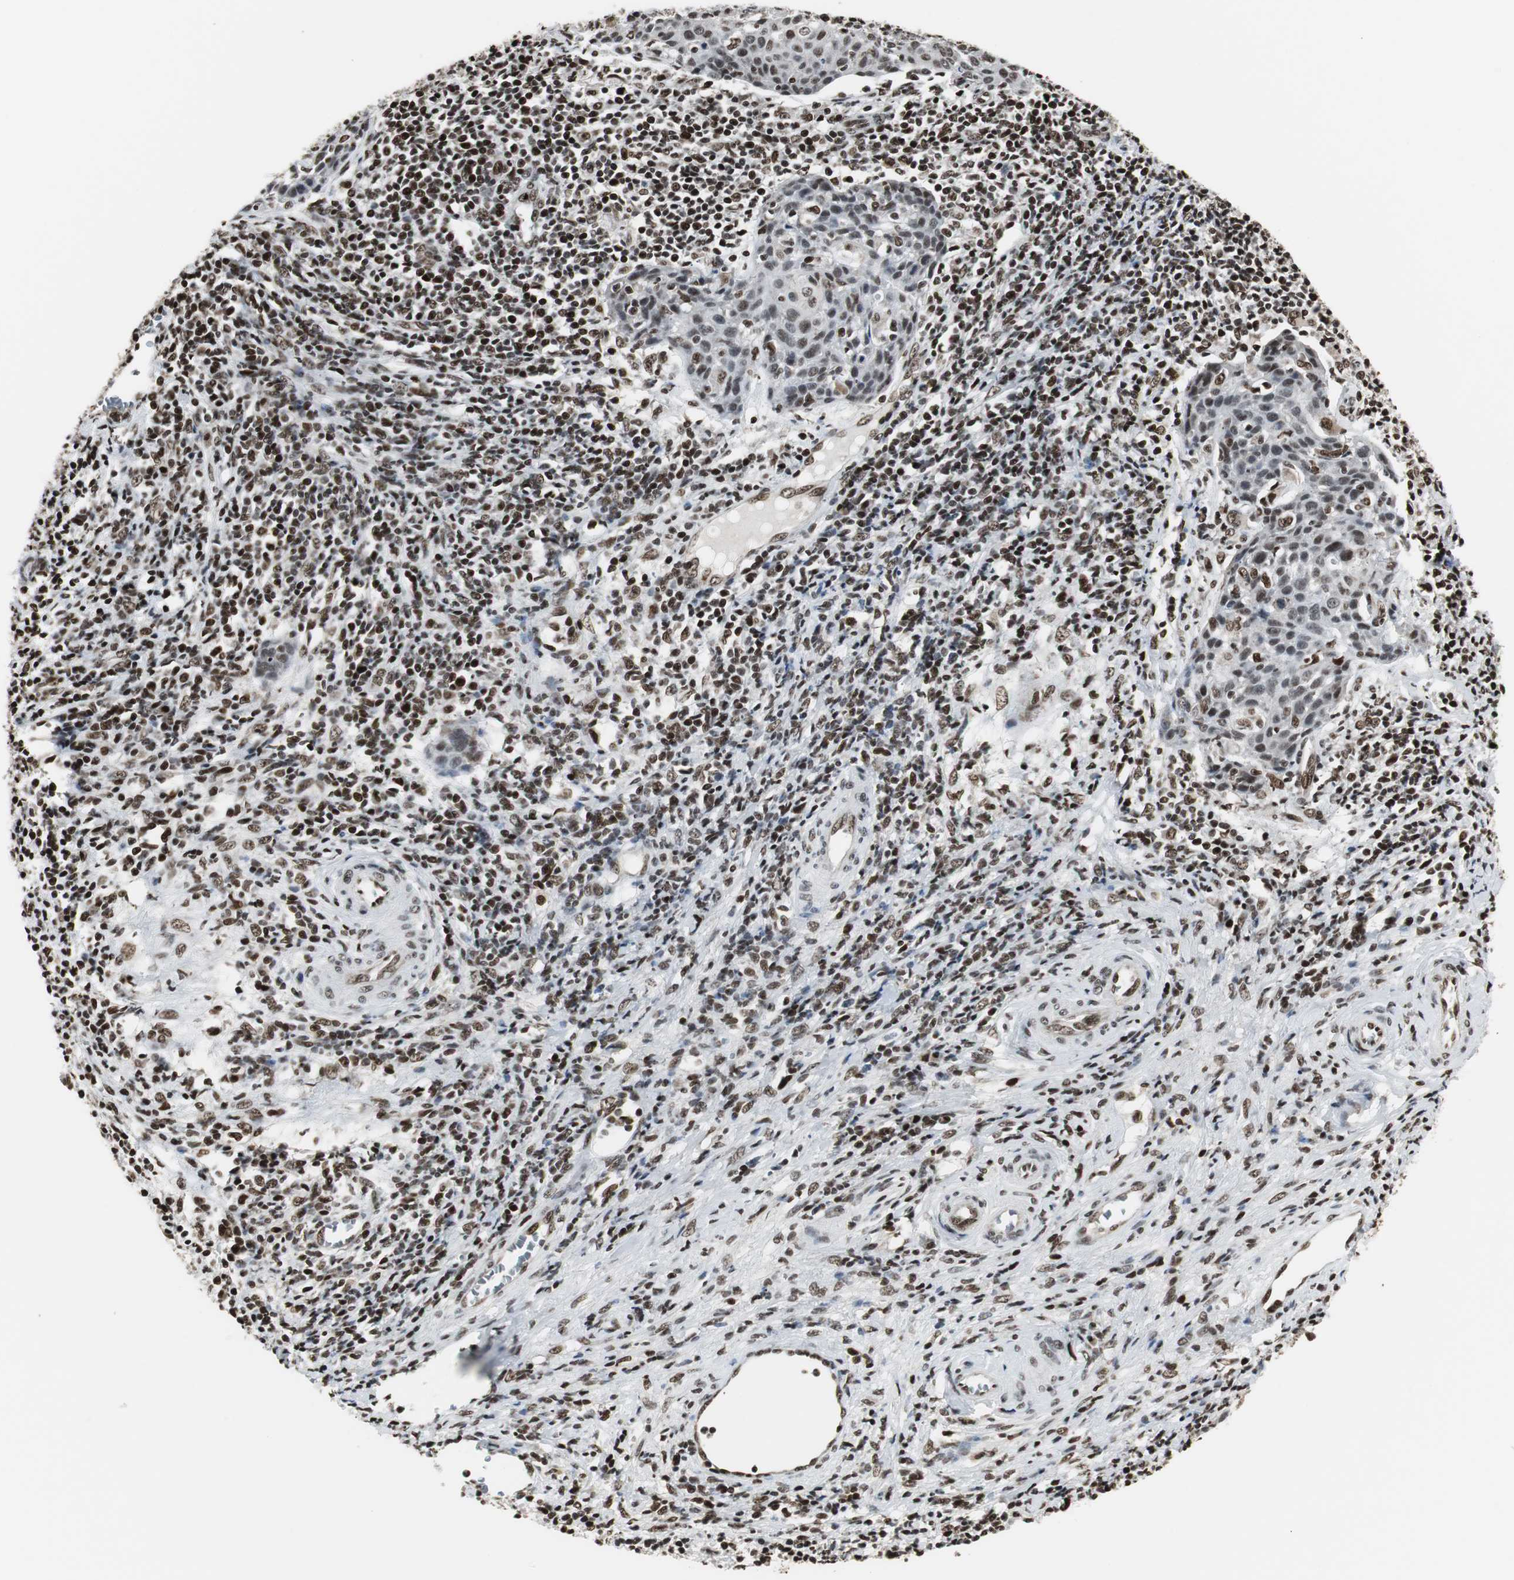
{"staining": {"intensity": "moderate", "quantity": ">75%", "location": "nuclear"}, "tissue": "cervical cancer", "cell_type": "Tumor cells", "image_type": "cancer", "snomed": [{"axis": "morphology", "description": "Squamous cell carcinoma, NOS"}, {"axis": "topography", "description": "Cervix"}], "caption": "A high-resolution histopathology image shows immunohistochemistry staining of cervical squamous cell carcinoma, which reveals moderate nuclear staining in about >75% of tumor cells.", "gene": "PARN", "patient": {"sex": "female", "age": 38}}